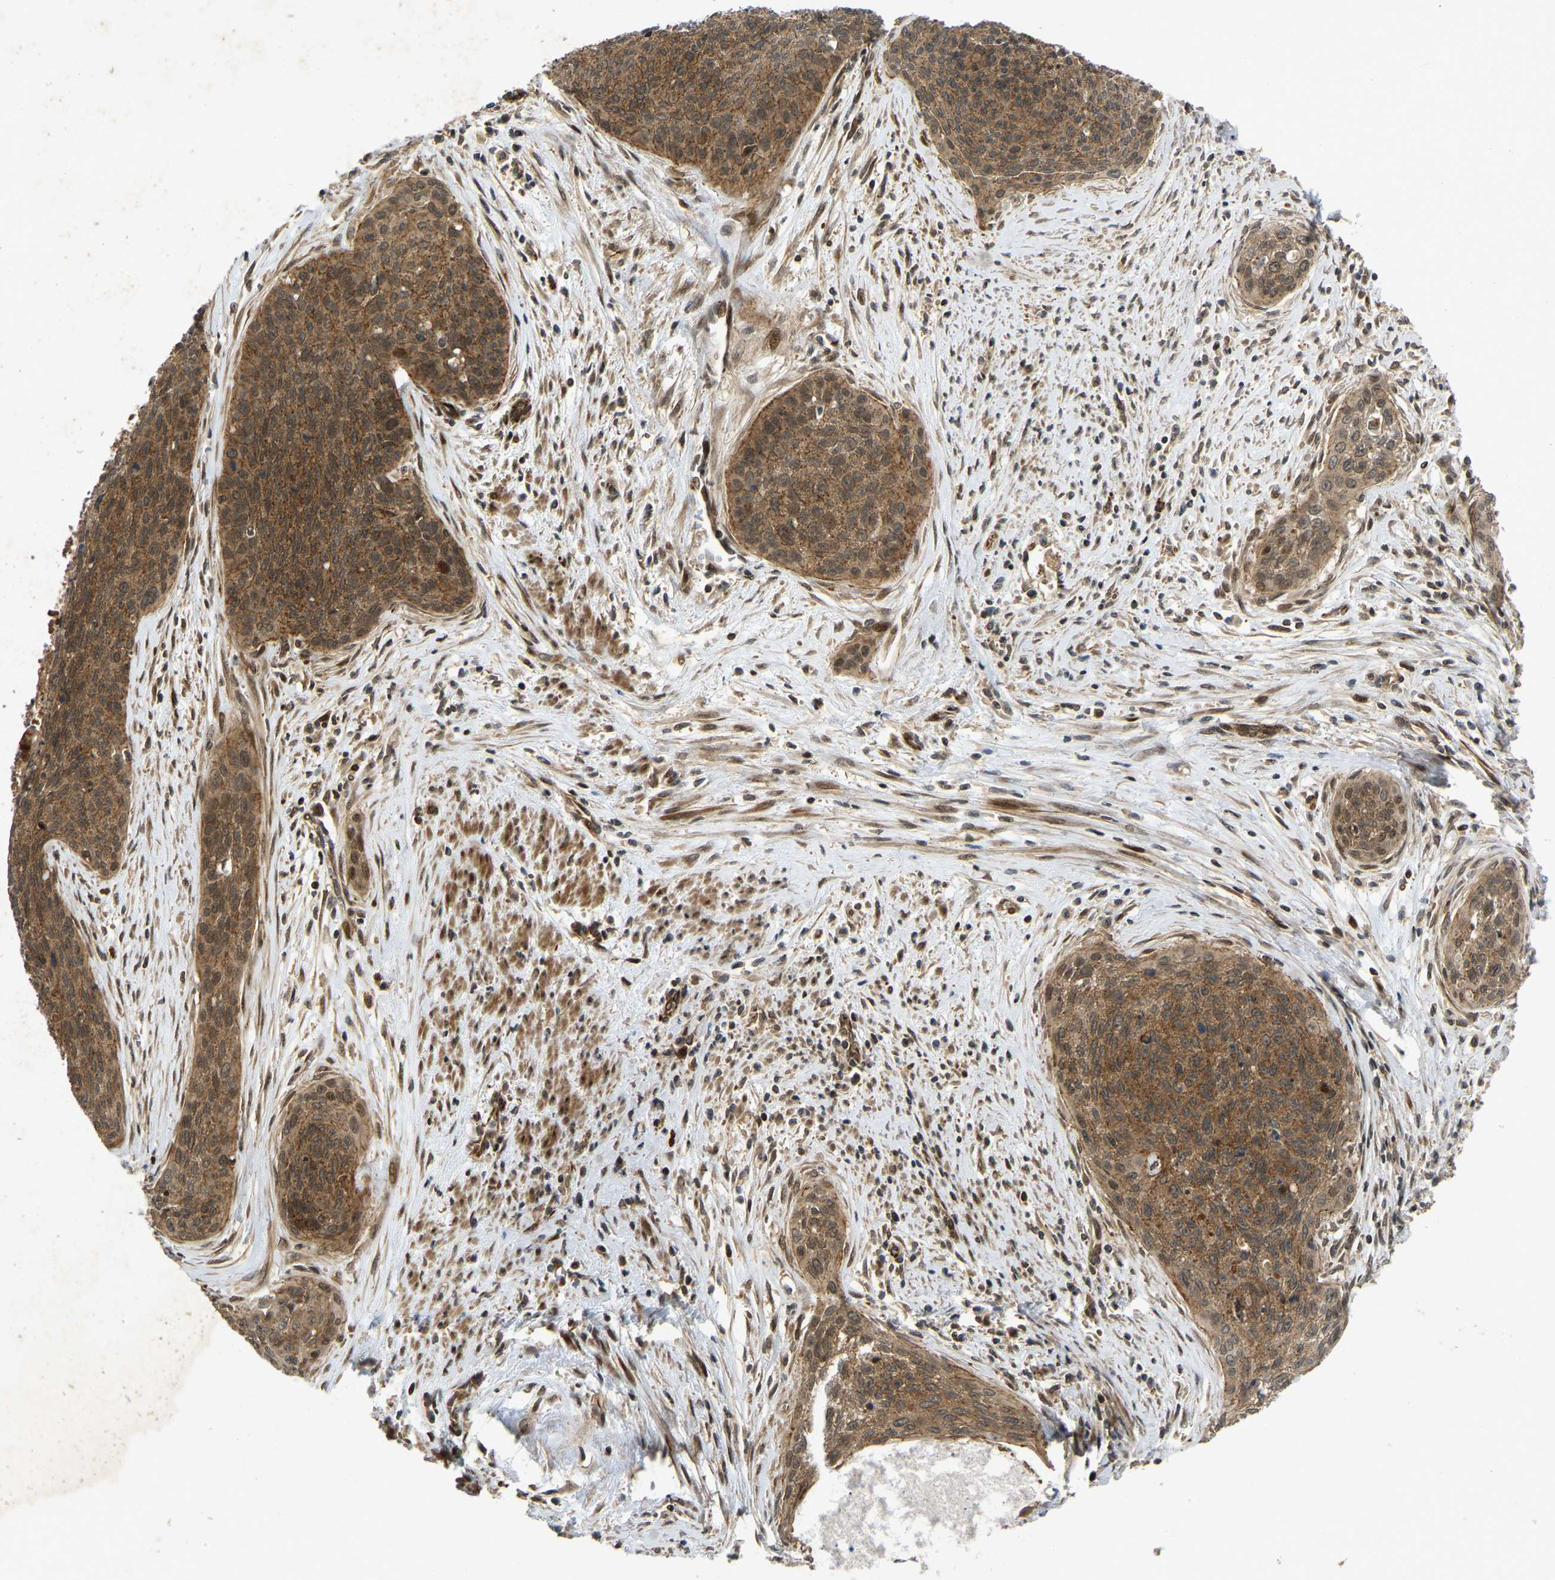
{"staining": {"intensity": "moderate", "quantity": ">75%", "location": "cytoplasmic/membranous,nuclear"}, "tissue": "cervical cancer", "cell_type": "Tumor cells", "image_type": "cancer", "snomed": [{"axis": "morphology", "description": "Squamous cell carcinoma, NOS"}, {"axis": "topography", "description": "Cervix"}], "caption": "IHC image of human cervical cancer stained for a protein (brown), which demonstrates medium levels of moderate cytoplasmic/membranous and nuclear staining in about >75% of tumor cells.", "gene": "KIAA1549", "patient": {"sex": "female", "age": 55}}